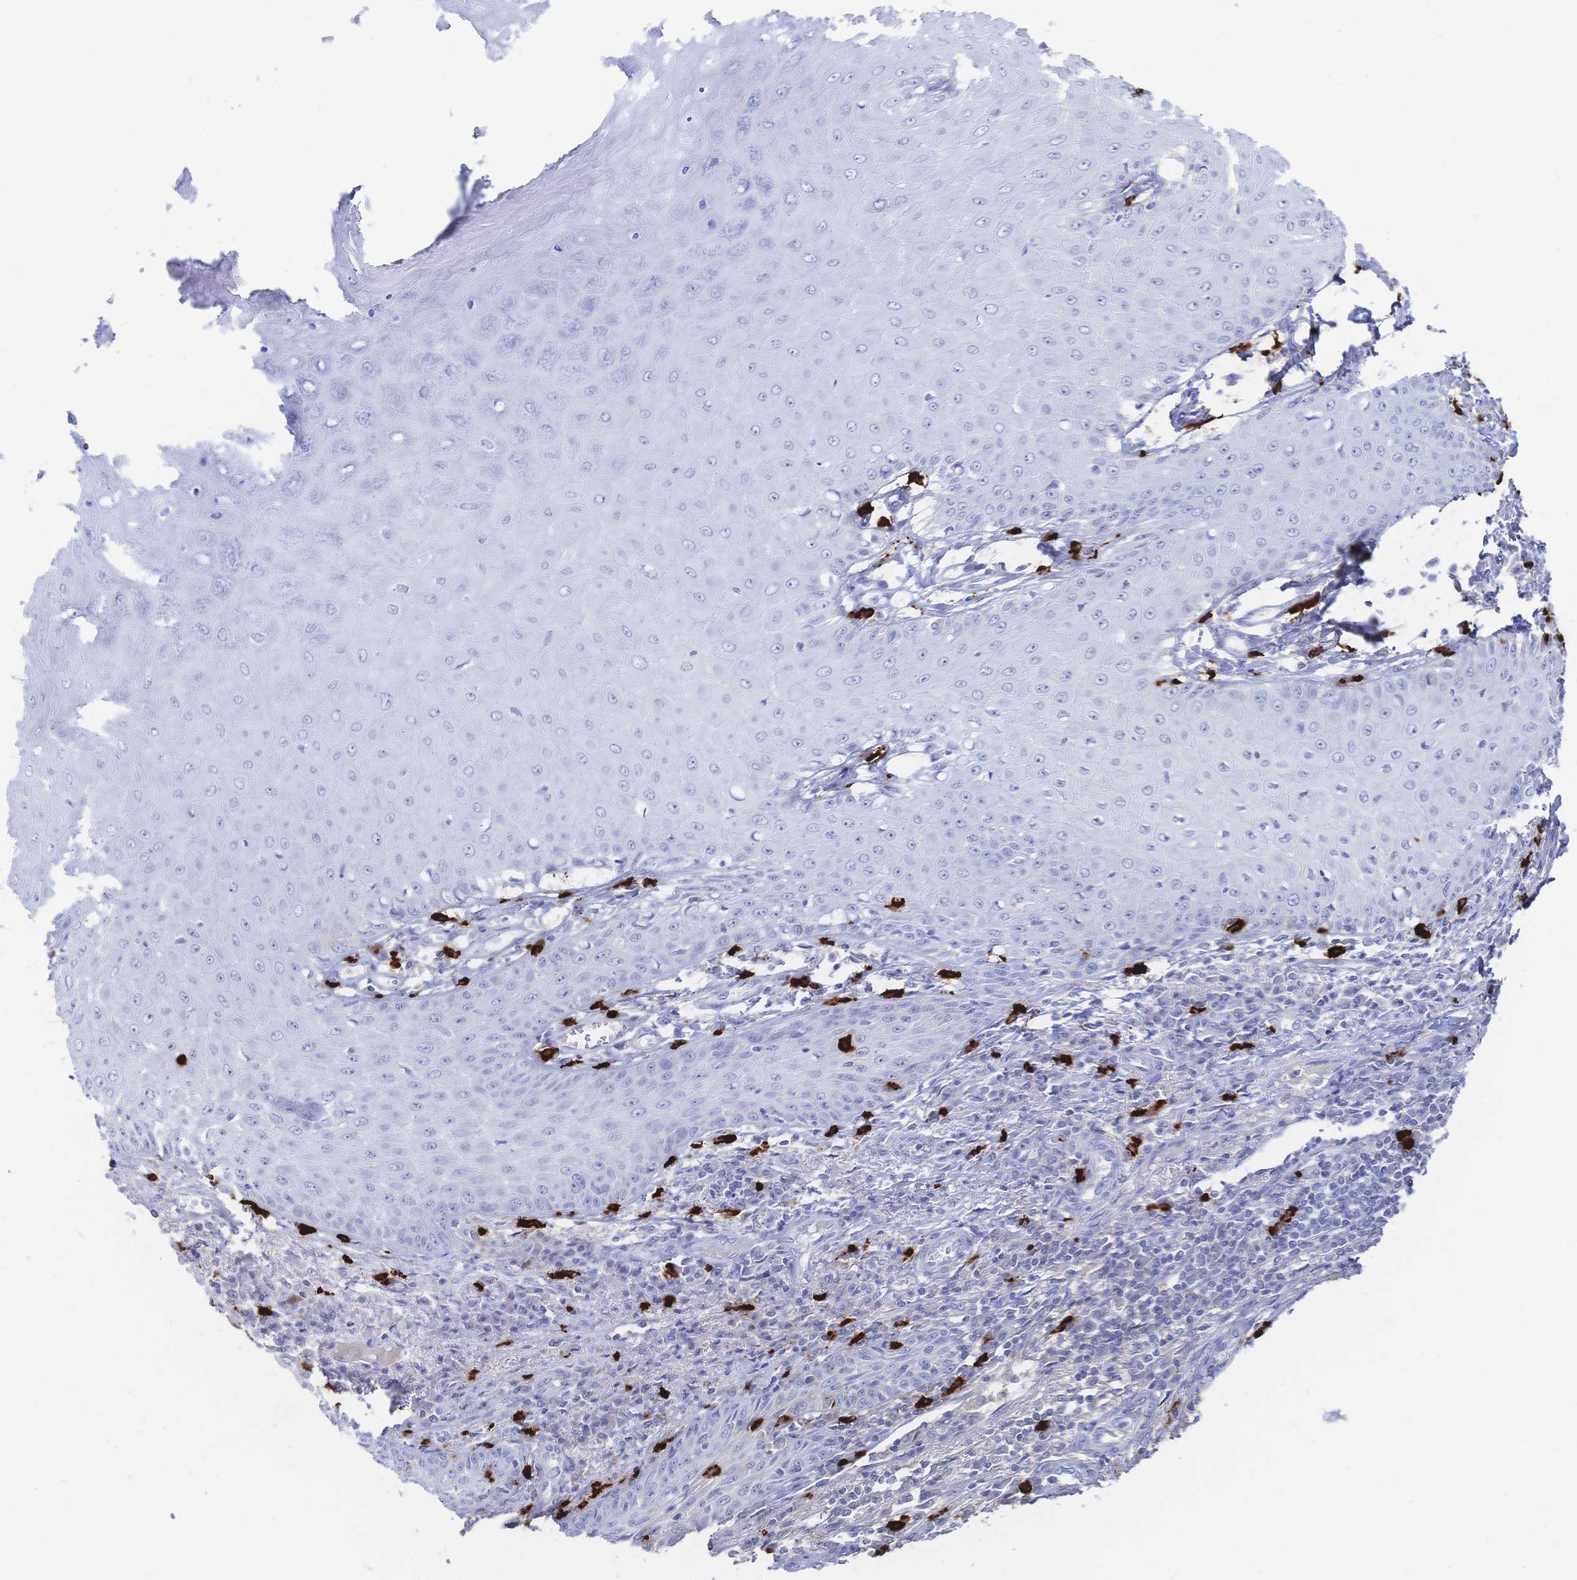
{"staining": {"intensity": "negative", "quantity": "none", "location": "none"}, "tissue": "skin cancer", "cell_type": "Tumor cells", "image_type": "cancer", "snomed": [{"axis": "morphology", "description": "Squamous cell carcinoma, NOS"}, {"axis": "topography", "description": "Skin"}], "caption": "Immunohistochemistry of human skin cancer (squamous cell carcinoma) displays no staining in tumor cells.", "gene": "IL2RB", "patient": {"sex": "male", "age": 70}}